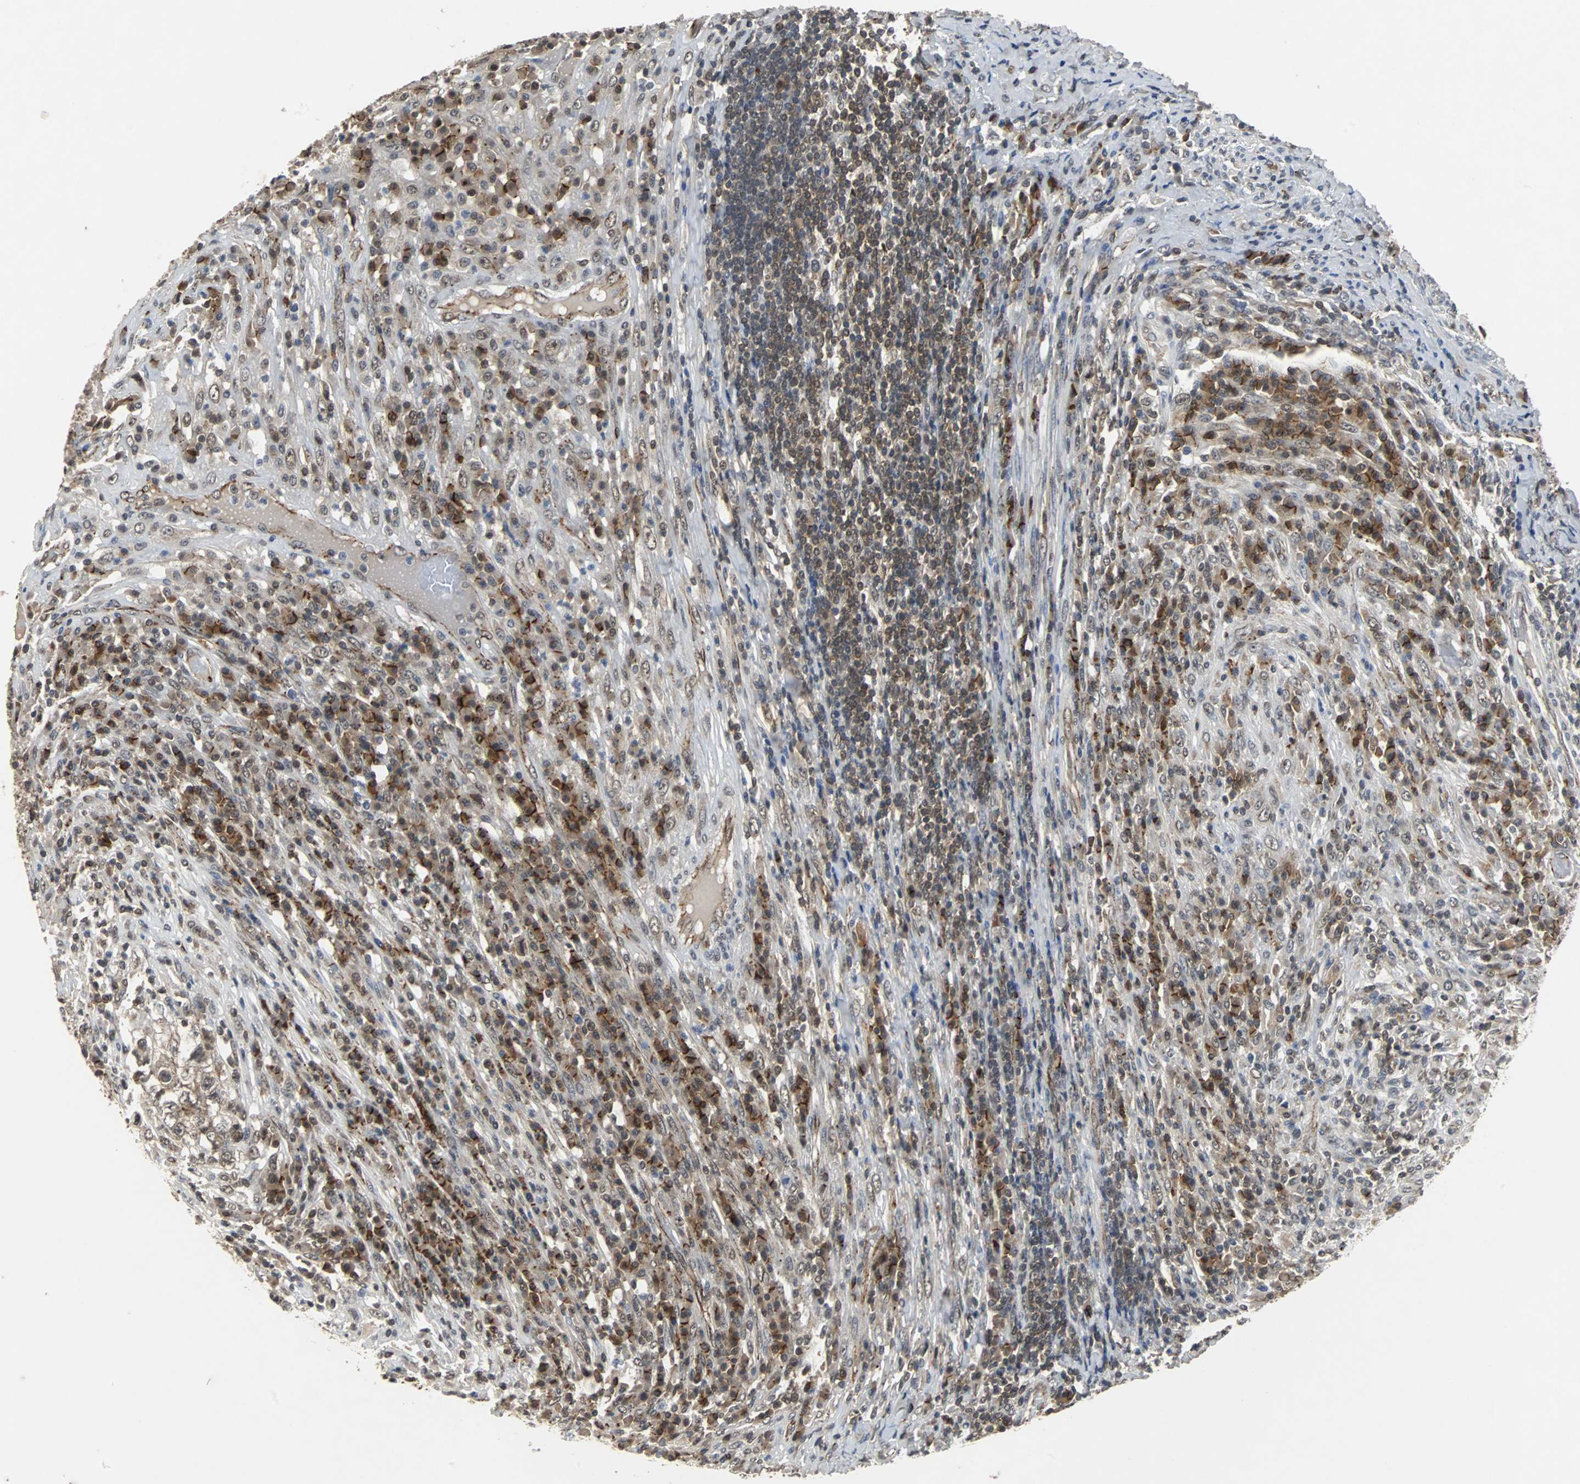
{"staining": {"intensity": "moderate", "quantity": ">75%", "location": "cytoplasmic/membranous"}, "tissue": "testis cancer", "cell_type": "Tumor cells", "image_type": "cancer", "snomed": [{"axis": "morphology", "description": "Necrosis, NOS"}, {"axis": "morphology", "description": "Carcinoma, Embryonal, NOS"}, {"axis": "topography", "description": "Testis"}], "caption": "A histopathology image of human testis cancer (embryonal carcinoma) stained for a protein shows moderate cytoplasmic/membranous brown staining in tumor cells. (IHC, brightfield microscopy, high magnification).", "gene": "LSR", "patient": {"sex": "male", "age": 19}}